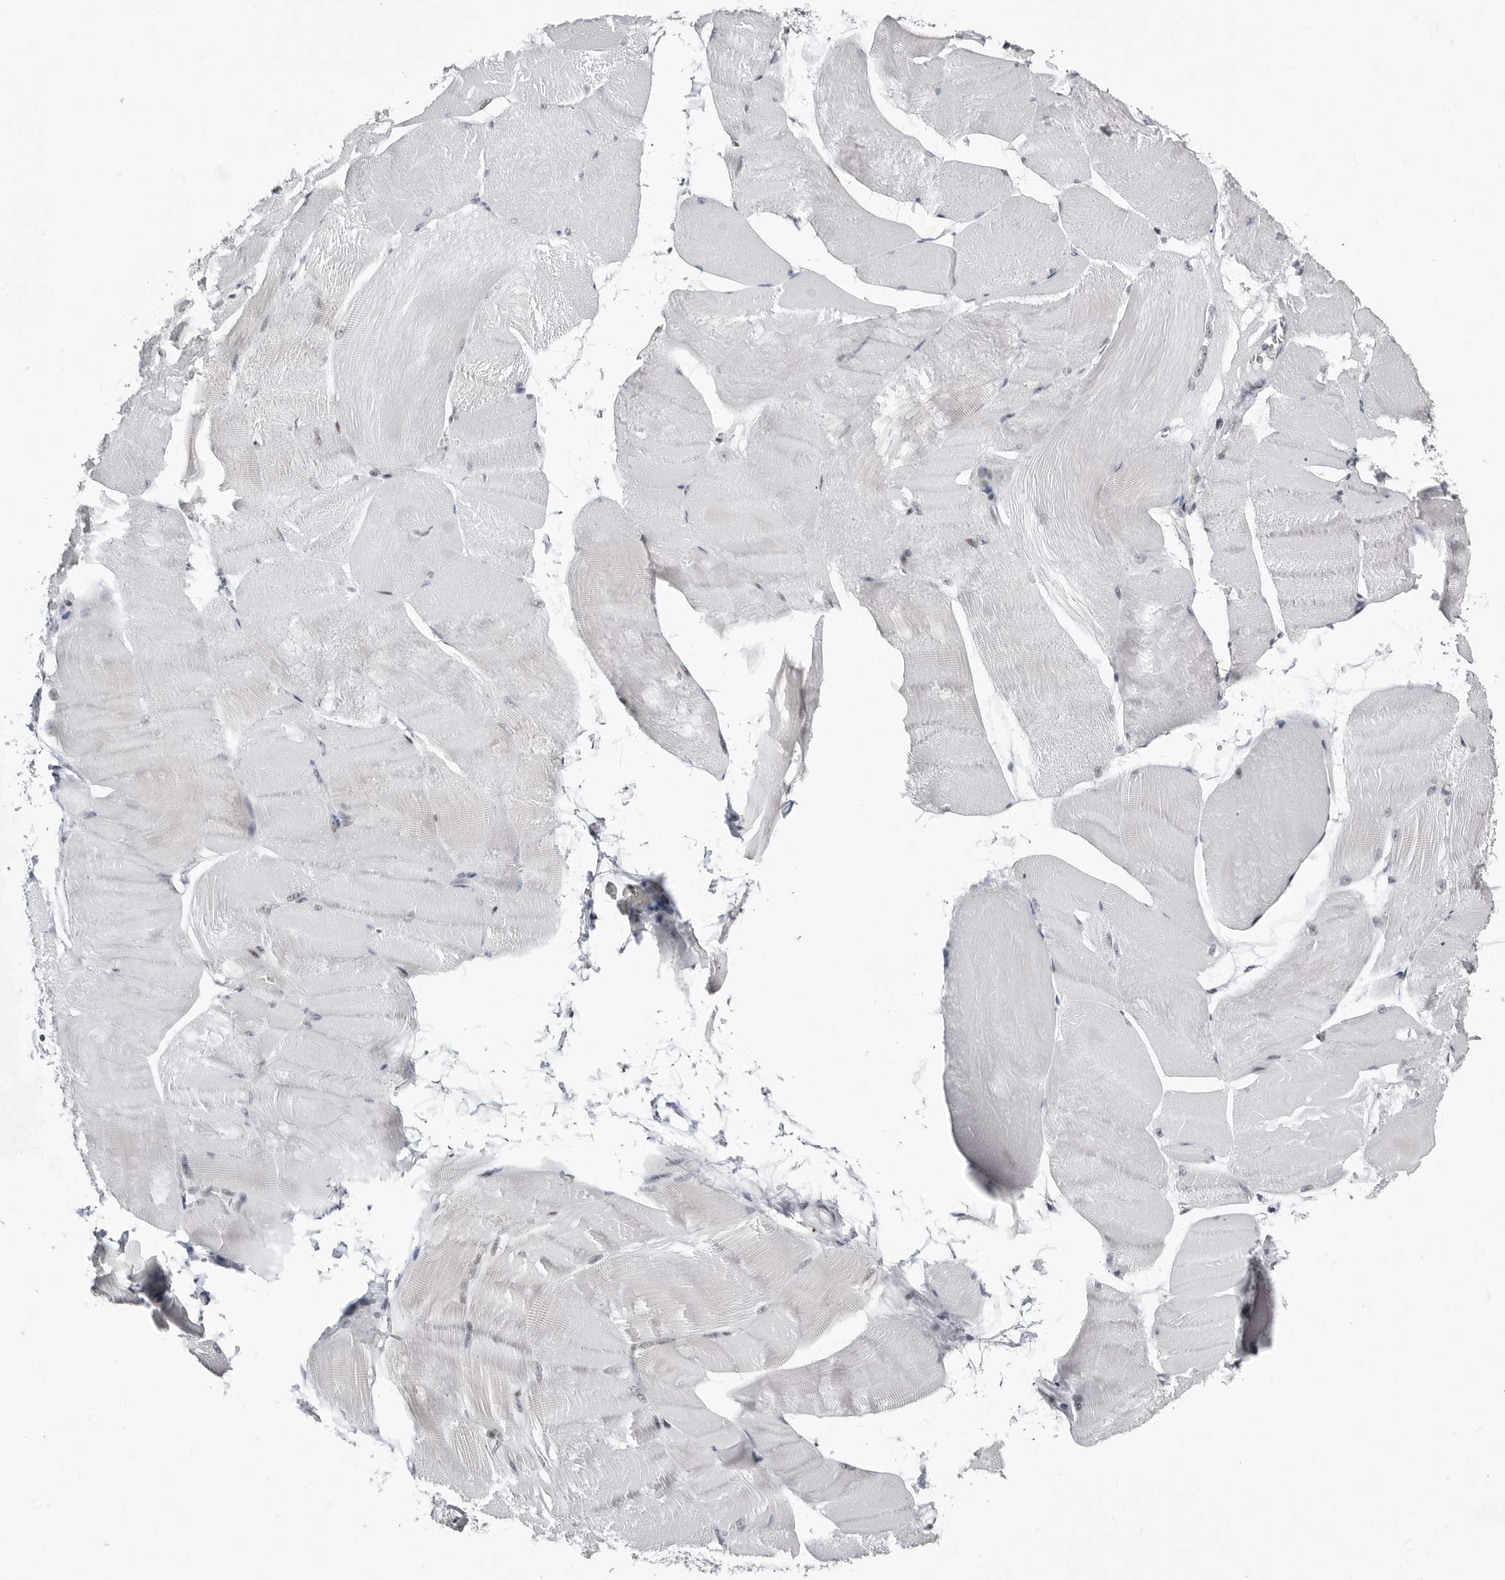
{"staining": {"intensity": "moderate", "quantity": "<25%", "location": "nuclear"}, "tissue": "skeletal muscle", "cell_type": "Myocytes", "image_type": "normal", "snomed": [{"axis": "morphology", "description": "Normal tissue, NOS"}, {"axis": "morphology", "description": "Basal cell carcinoma"}, {"axis": "topography", "description": "Skeletal muscle"}], "caption": "Protein staining displays moderate nuclear positivity in approximately <25% of myocytes in benign skeletal muscle. (DAB = brown stain, brightfield microscopy at high magnification).", "gene": "VEZF1", "patient": {"sex": "female", "age": 64}}